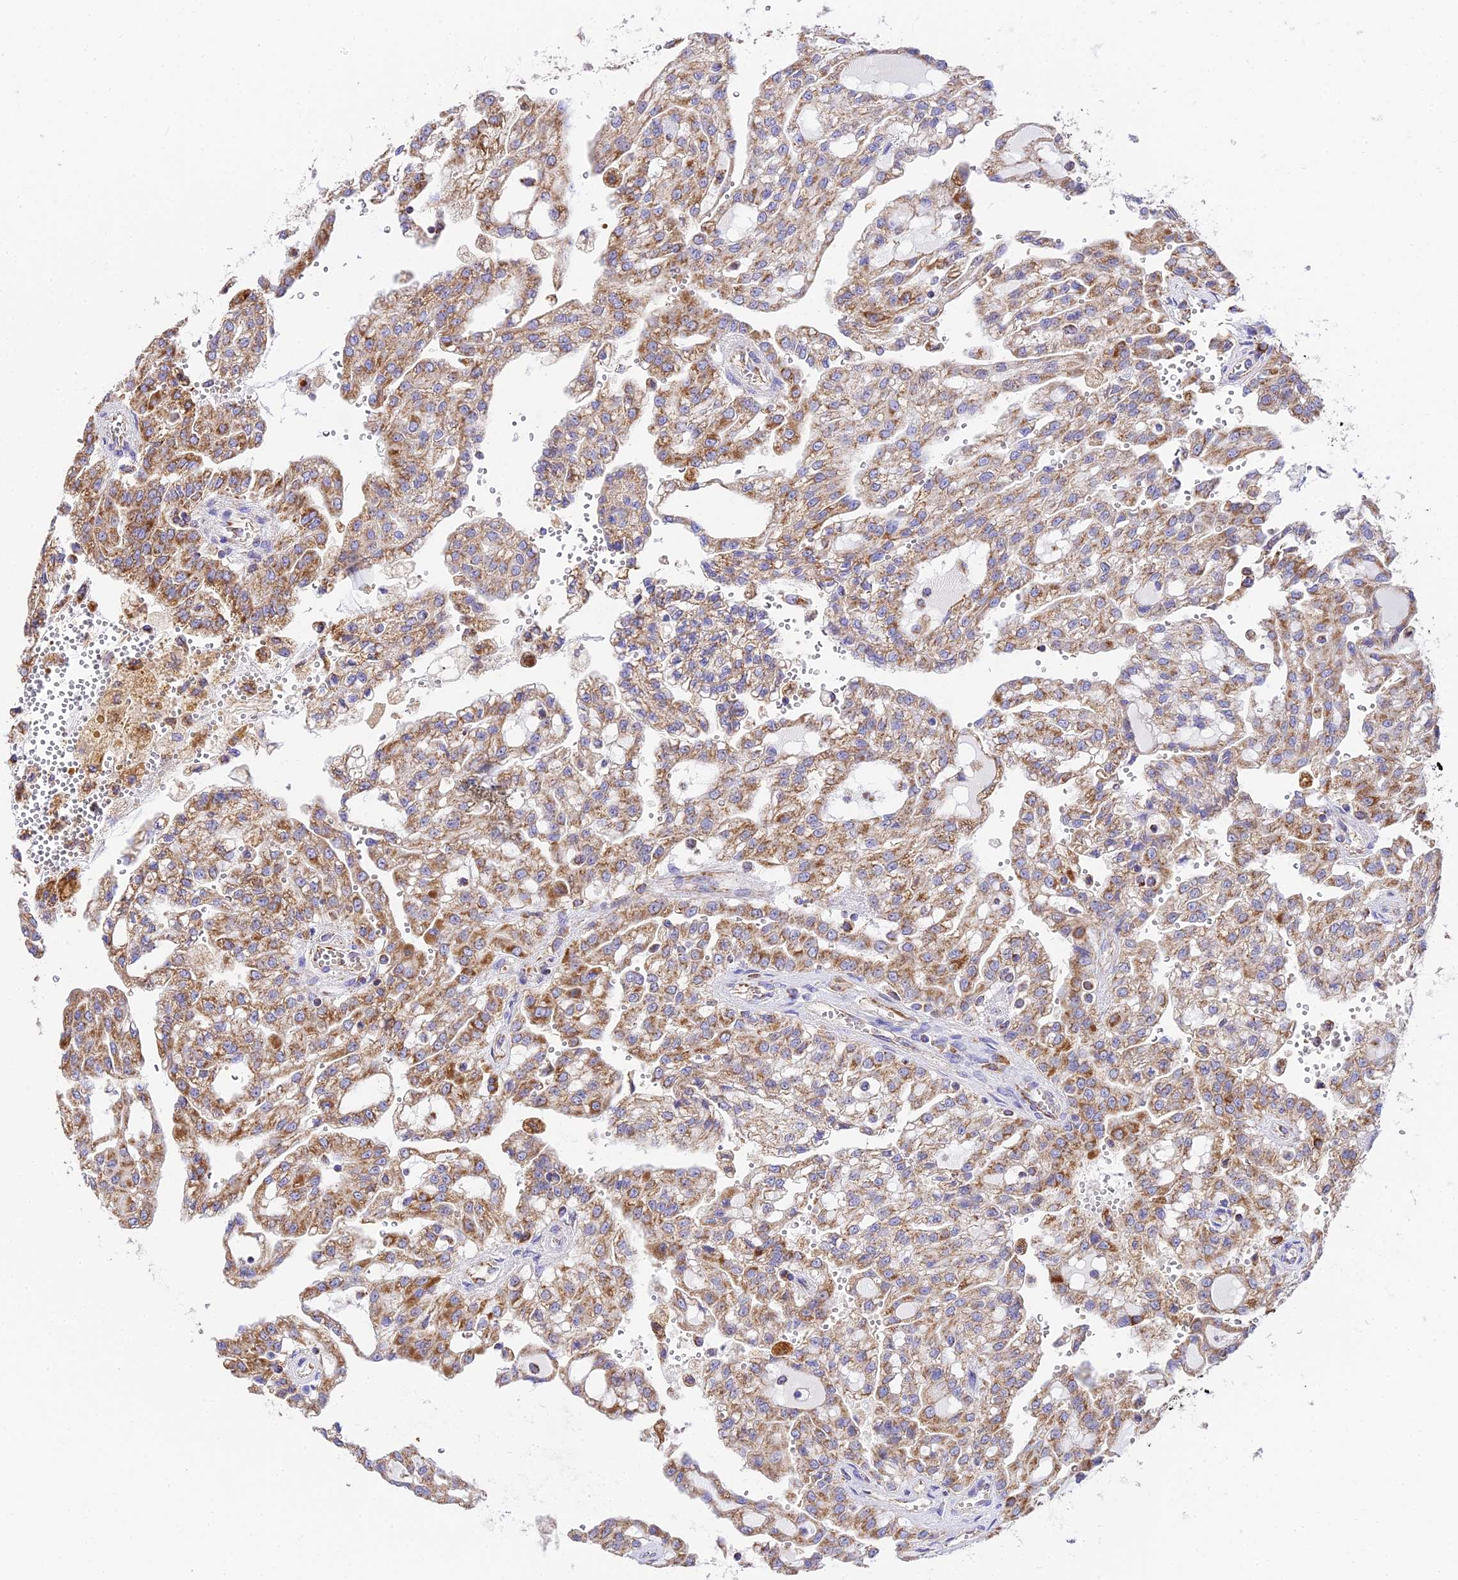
{"staining": {"intensity": "moderate", "quantity": ">75%", "location": "cytoplasmic/membranous"}, "tissue": "renal cancer", "cell_type": "Tumor cells", "image_type": "cancer", "snomed": [{"axis": "morphology", "description": "Adenocarcinoma, NOS"}, {"axis": "topography", "description": "Kidney"}], "caption": "Immunohistochemistry (IHC) of human renal cancer (adenocarcinoma) demonstrates medium levels of moderate cytoplasmic/membranous staining in about >75% of tumor cells.", "gene": "OCIAD1", "patient": {"sex": "male", "age": 63}}